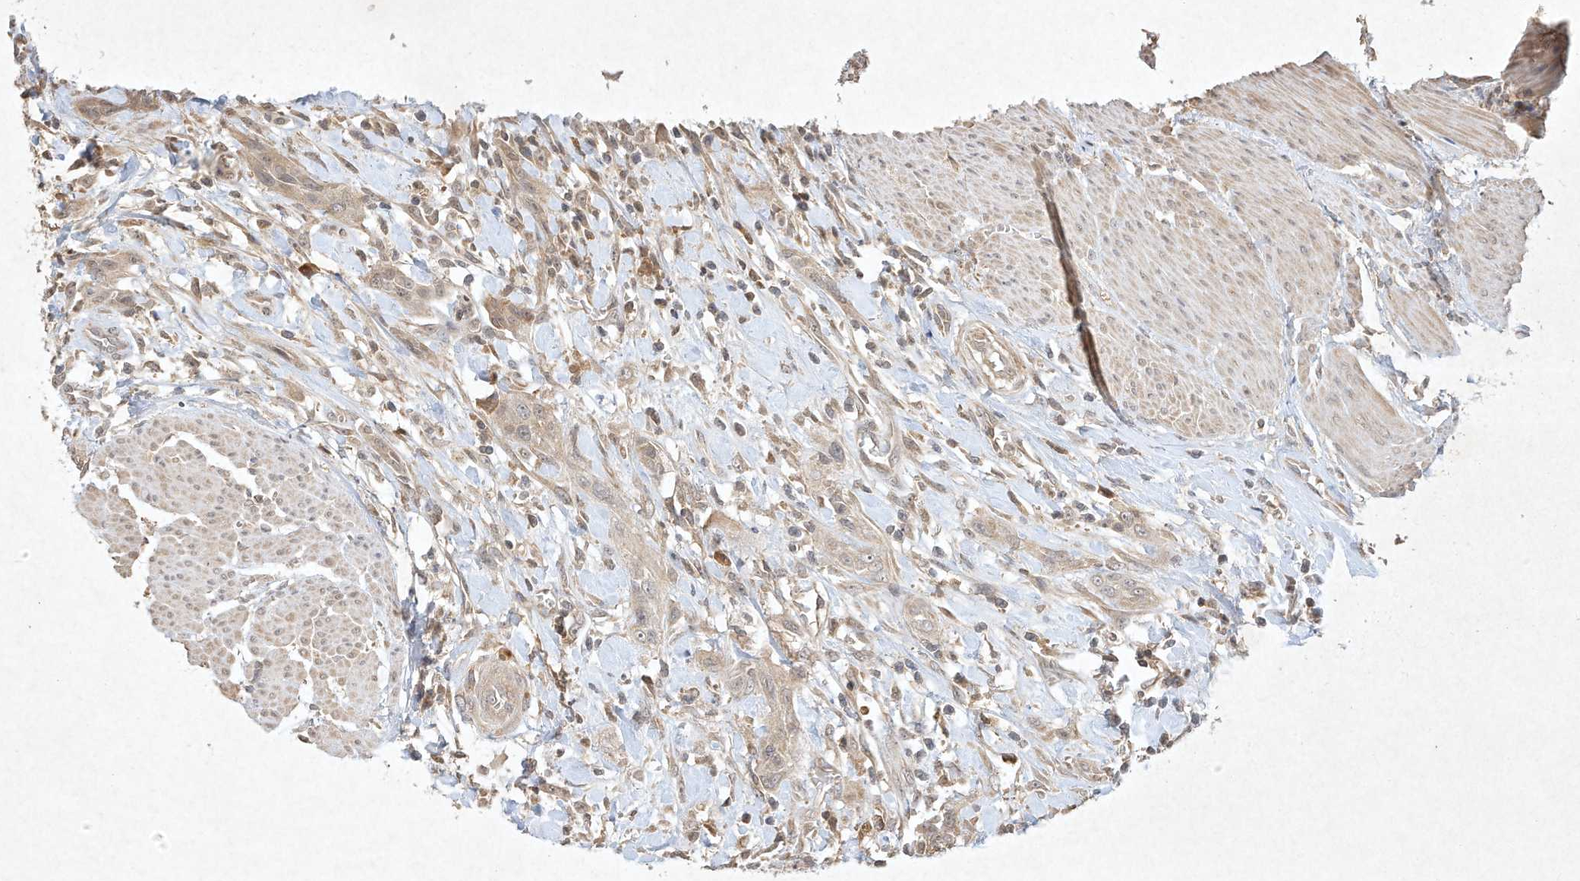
{"staining": {"intensity": "weak", "quantity": "<25%", "location": "cytoplasmic/membranous"}, "tissue": "urothelial cancer", "cell_type": "Tumor cells", "image_type": "cancer", "snomed": [{"axis": "morphology", "description": "Urothelial carcinoma, High grade"}, {"axis": "topography", "description": "Urinary bladder"}], "caption": "Tumor cells are negative for protein expression in human urothelial cancer. (DAB IHC with hematoxylin counter stain).", "gene": "BTRC", "patient": {"sex": "male", "age": 35}}